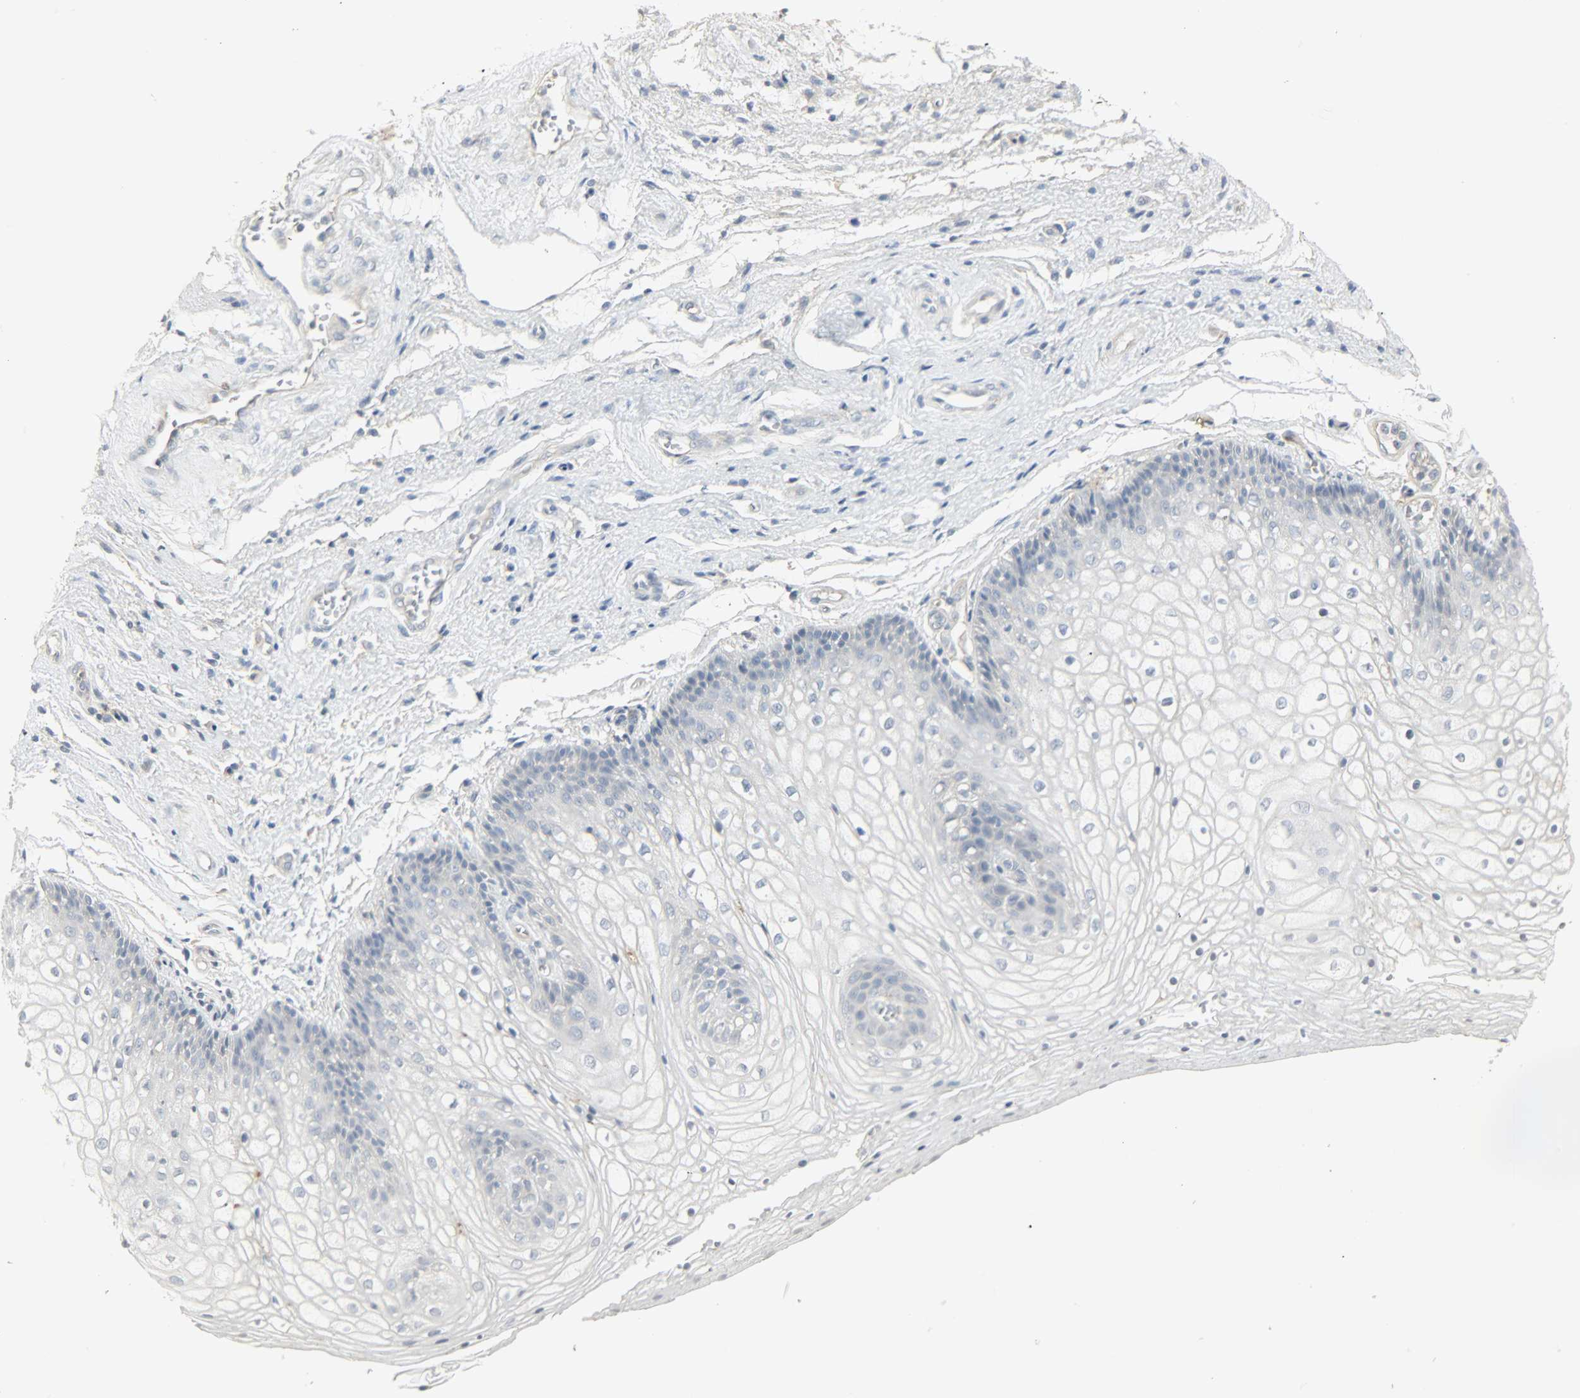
{"staining": {"intensity": "negative", "quantity": "none", "location": "none"}, "tissue": "vagina", "cell_type": "Squamous epithelial cells", "image_type": "normal", "snomed": [{"axis": "morphology", "description": "Normal tissue, NOS"}, {"axis": "topography", "description": "Vagina"}], "caption": "This is an immunohistochemistry (IHC) photomicrograph of normal human vagina. There is no expression in squamous epithelial cells.", "gene": "ENPEP", "patient": {"sex": "female", "age": 34}}